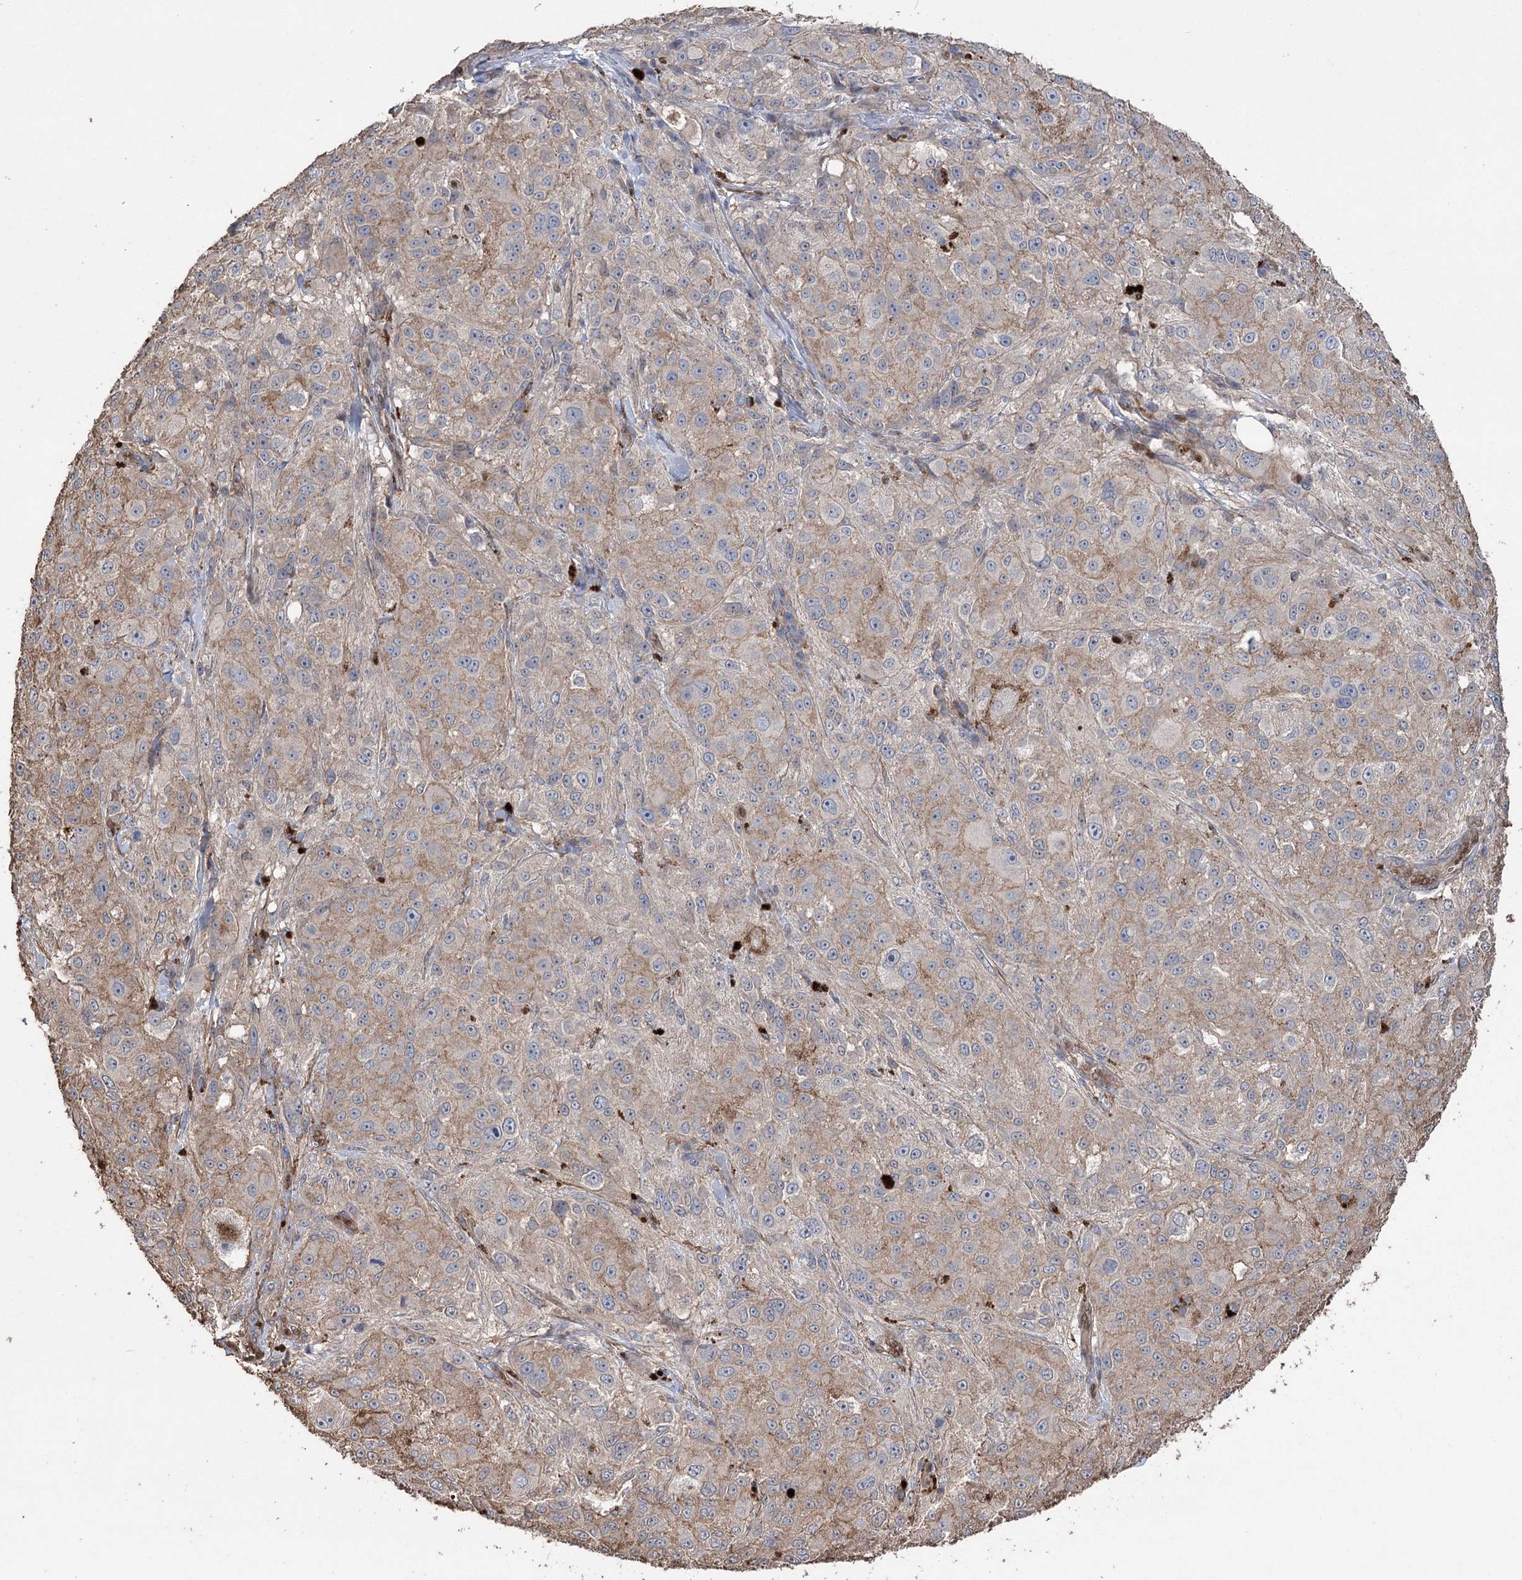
{"staining": {"intensity": "negative", "quantity": "none", "location": "none"}, "tissue": "melanoma", "cell_type": "Tumor cells", "image_type": "cancer", "snomed": [{"axis": "morphology", "description": "Necrosis, NOS"}, {"axis": "morphology", "description": "Malignant melanoma, NOS"}, {"axis": "topography", "description": "Skin"}], "caption": "This is an IHC micrograph of melanoma. There is no positivity in tumor cells.", "gene": "FAM13B", "patient": {"sex": "female", "age": 87}}